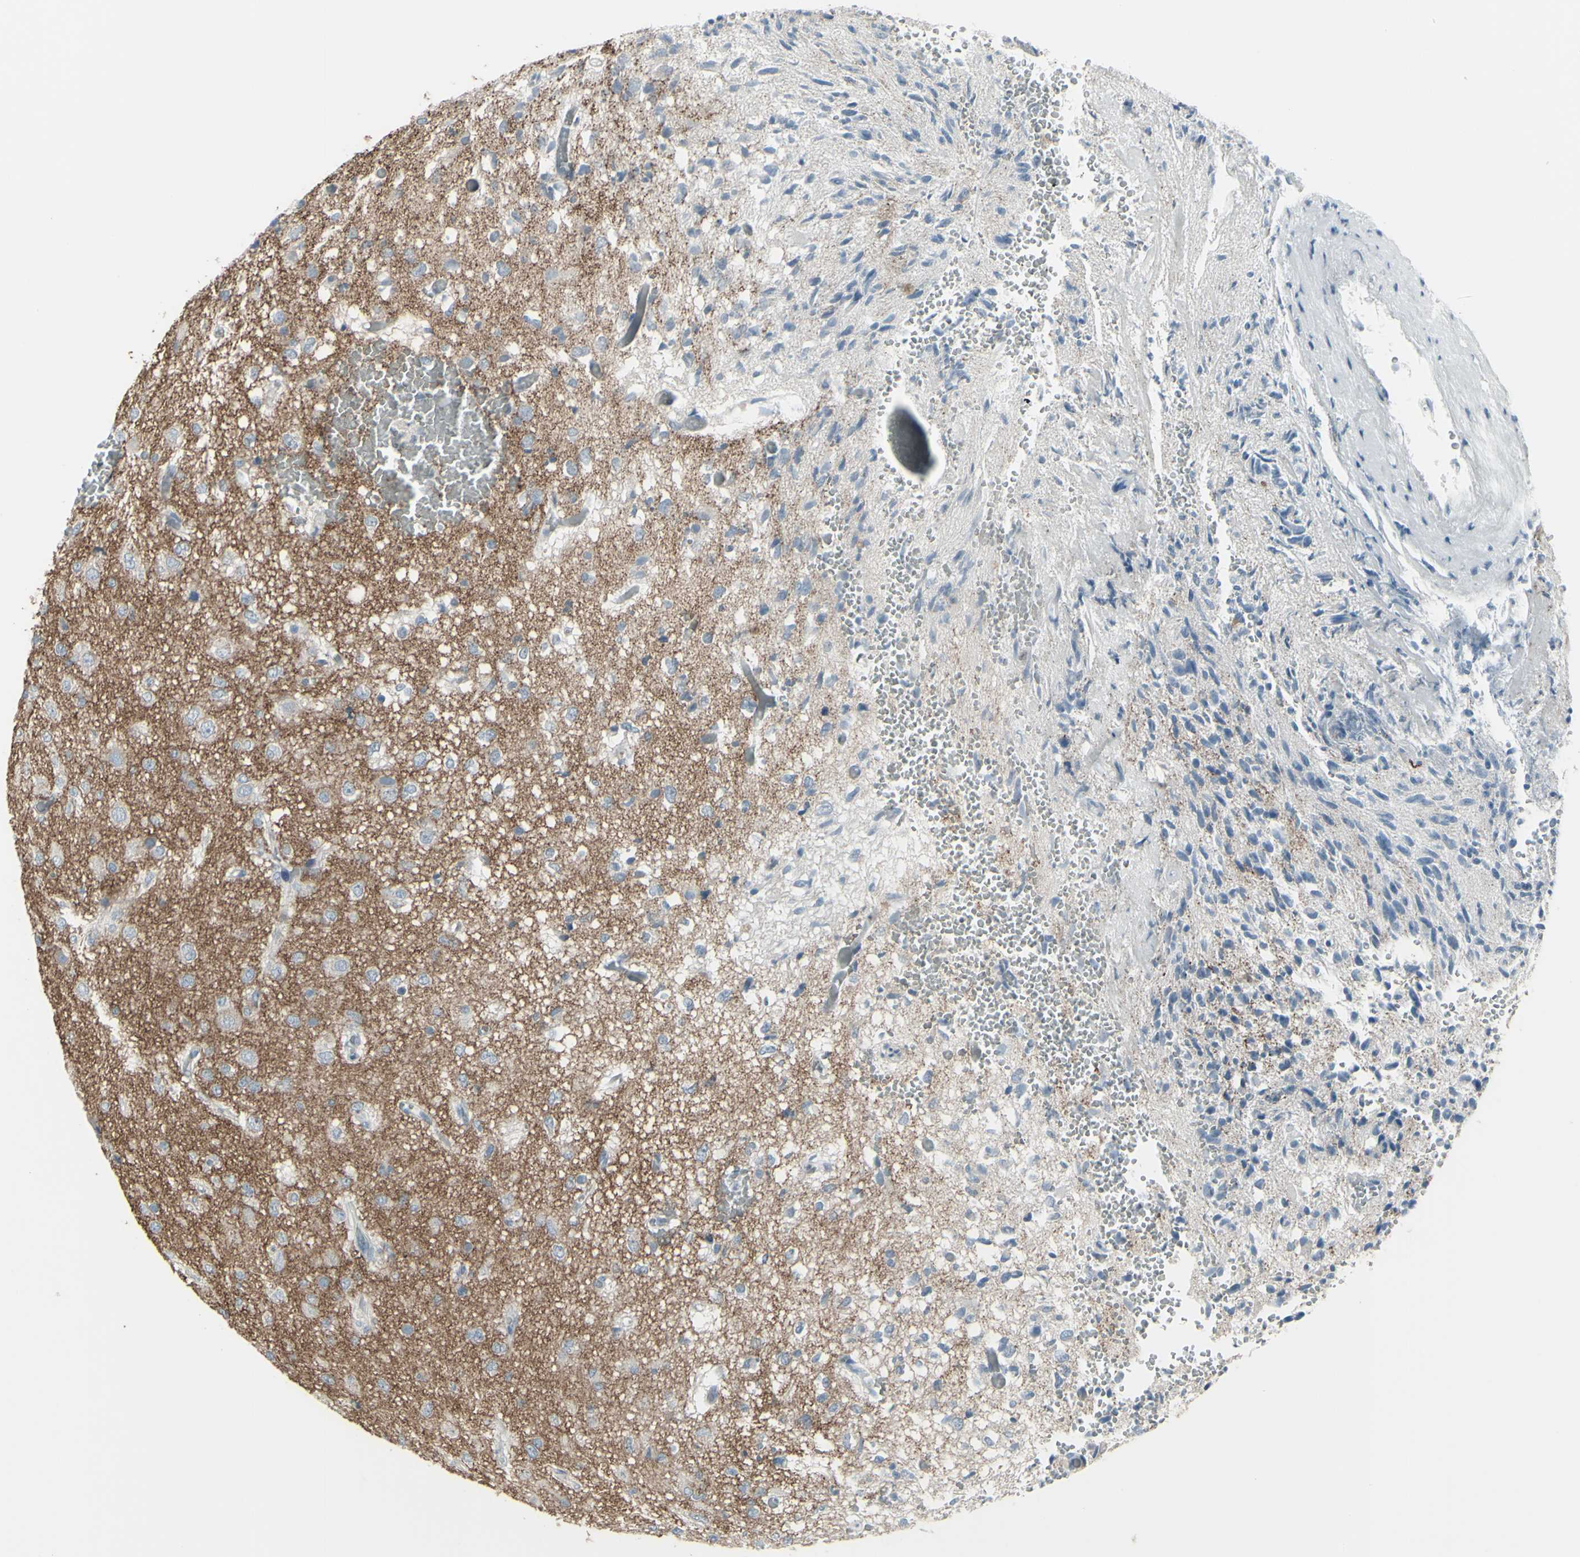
{"staining": {"intensity": "negative", "quantity": "none", "location": "none"}, "tissue": "glioma", "cell_type": "Tumor cells", "image_type": "cancer", "snomed": [{"axis": "morphology", "description": "Glioma, malignant, High grade"}, {"axis": "topography", "description": "pancreas cauda"}], "caption": "Human glioma stained for a protein using immunohistochemistry (IHC) displays no staining in tumor cells.", "gene": "RAB3A", "patient": {"sex": "male", "age": 60}}